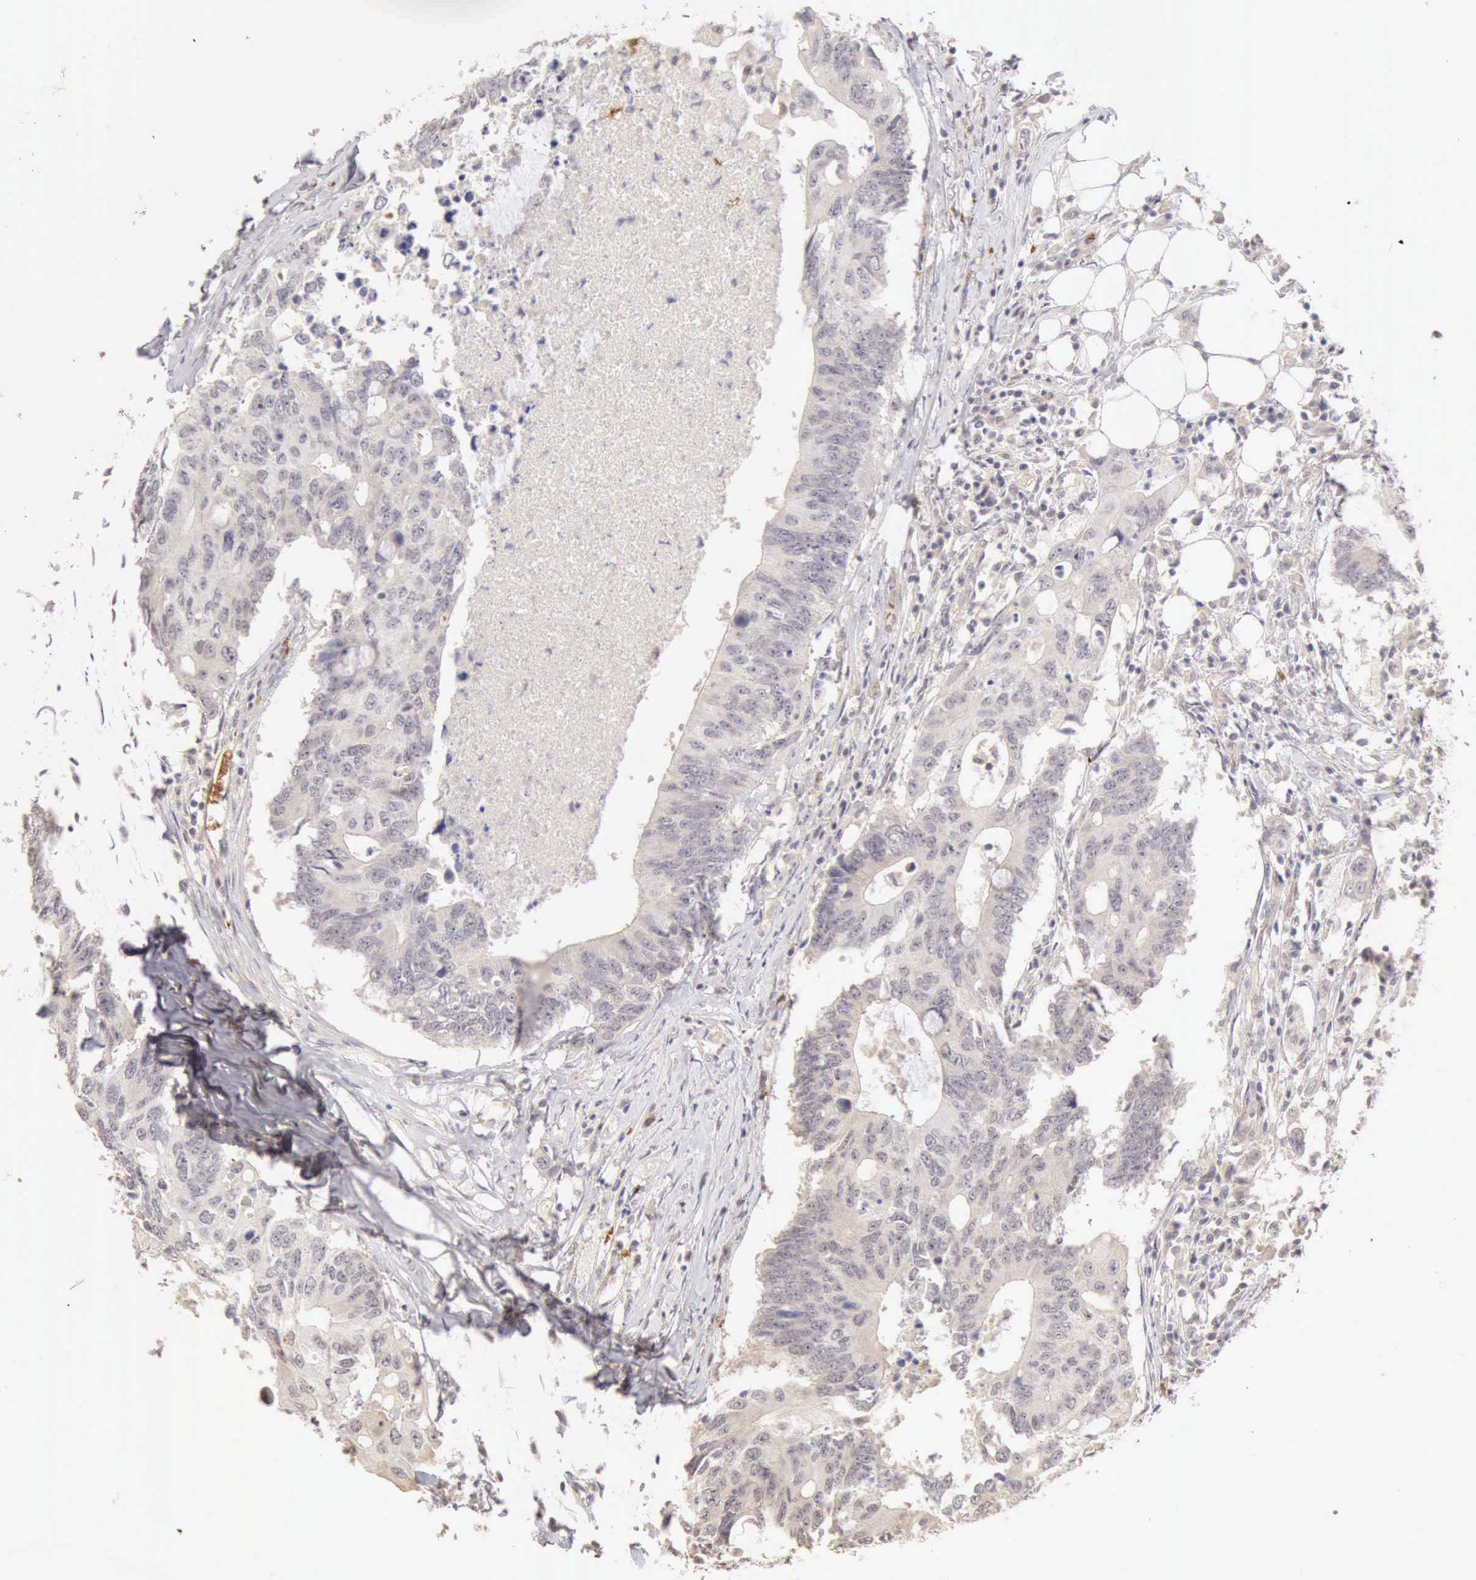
{"staining": {"intensity": "negative", "quantity": "none", "location": "none"}, "tissue": "colorectal cancer", "cell_type": "Tumor cells", "image_type": "cancer", "snomed": [{"axis": "morphology", "description": "Adenocarcinoma, NOS"}, {"axis": "topography", "description": "Colon"}], "caption": "Immunohistochemical staining of human adenocarcinoma (colorectal) reveals no significant positivity in tumor cells.", "gene": "CFI", "patient": {"sex": "male", "age": 71}}